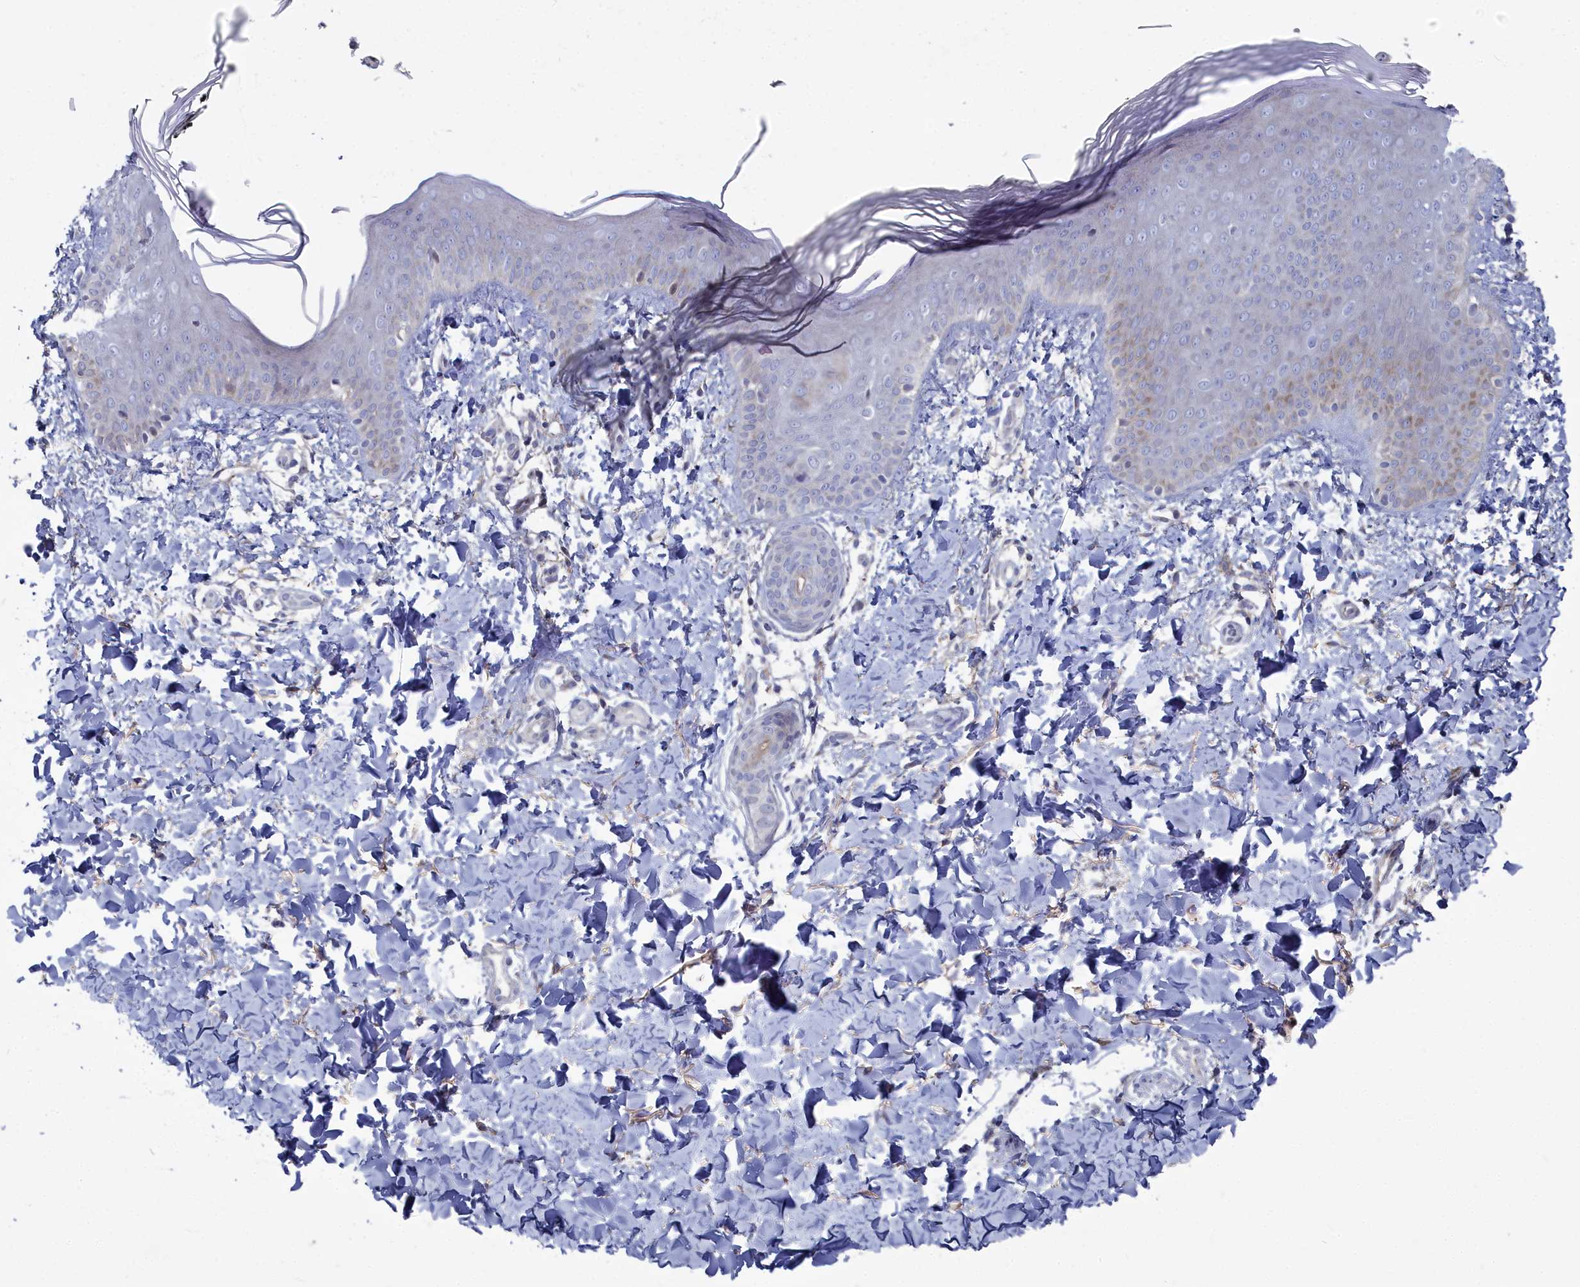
{"staining": {"intensity": "weak", "quantity": "<25%", "location": "cytoplasmic/membranous"}, "tissue": "skin", "cell_type": "Epidermal cells", "image_type": "normal", "snomed": [{"axis": "morphology", "description": "Normal tissue, NOS"}, {"axis": "morphology", "description": "Inflammation, NOS"}, {"axis": "topography", "description": "Soft tissue"}, {"axis": "topography", "description": "Anal"}], "caption": "Immunohistochemistry image of unremarkable skin stained for a protein (brown), which exhibits no staining in epidermal cells.", "gene": "SHISAL2A", "patient": {"sex": "female", "age": 15}}